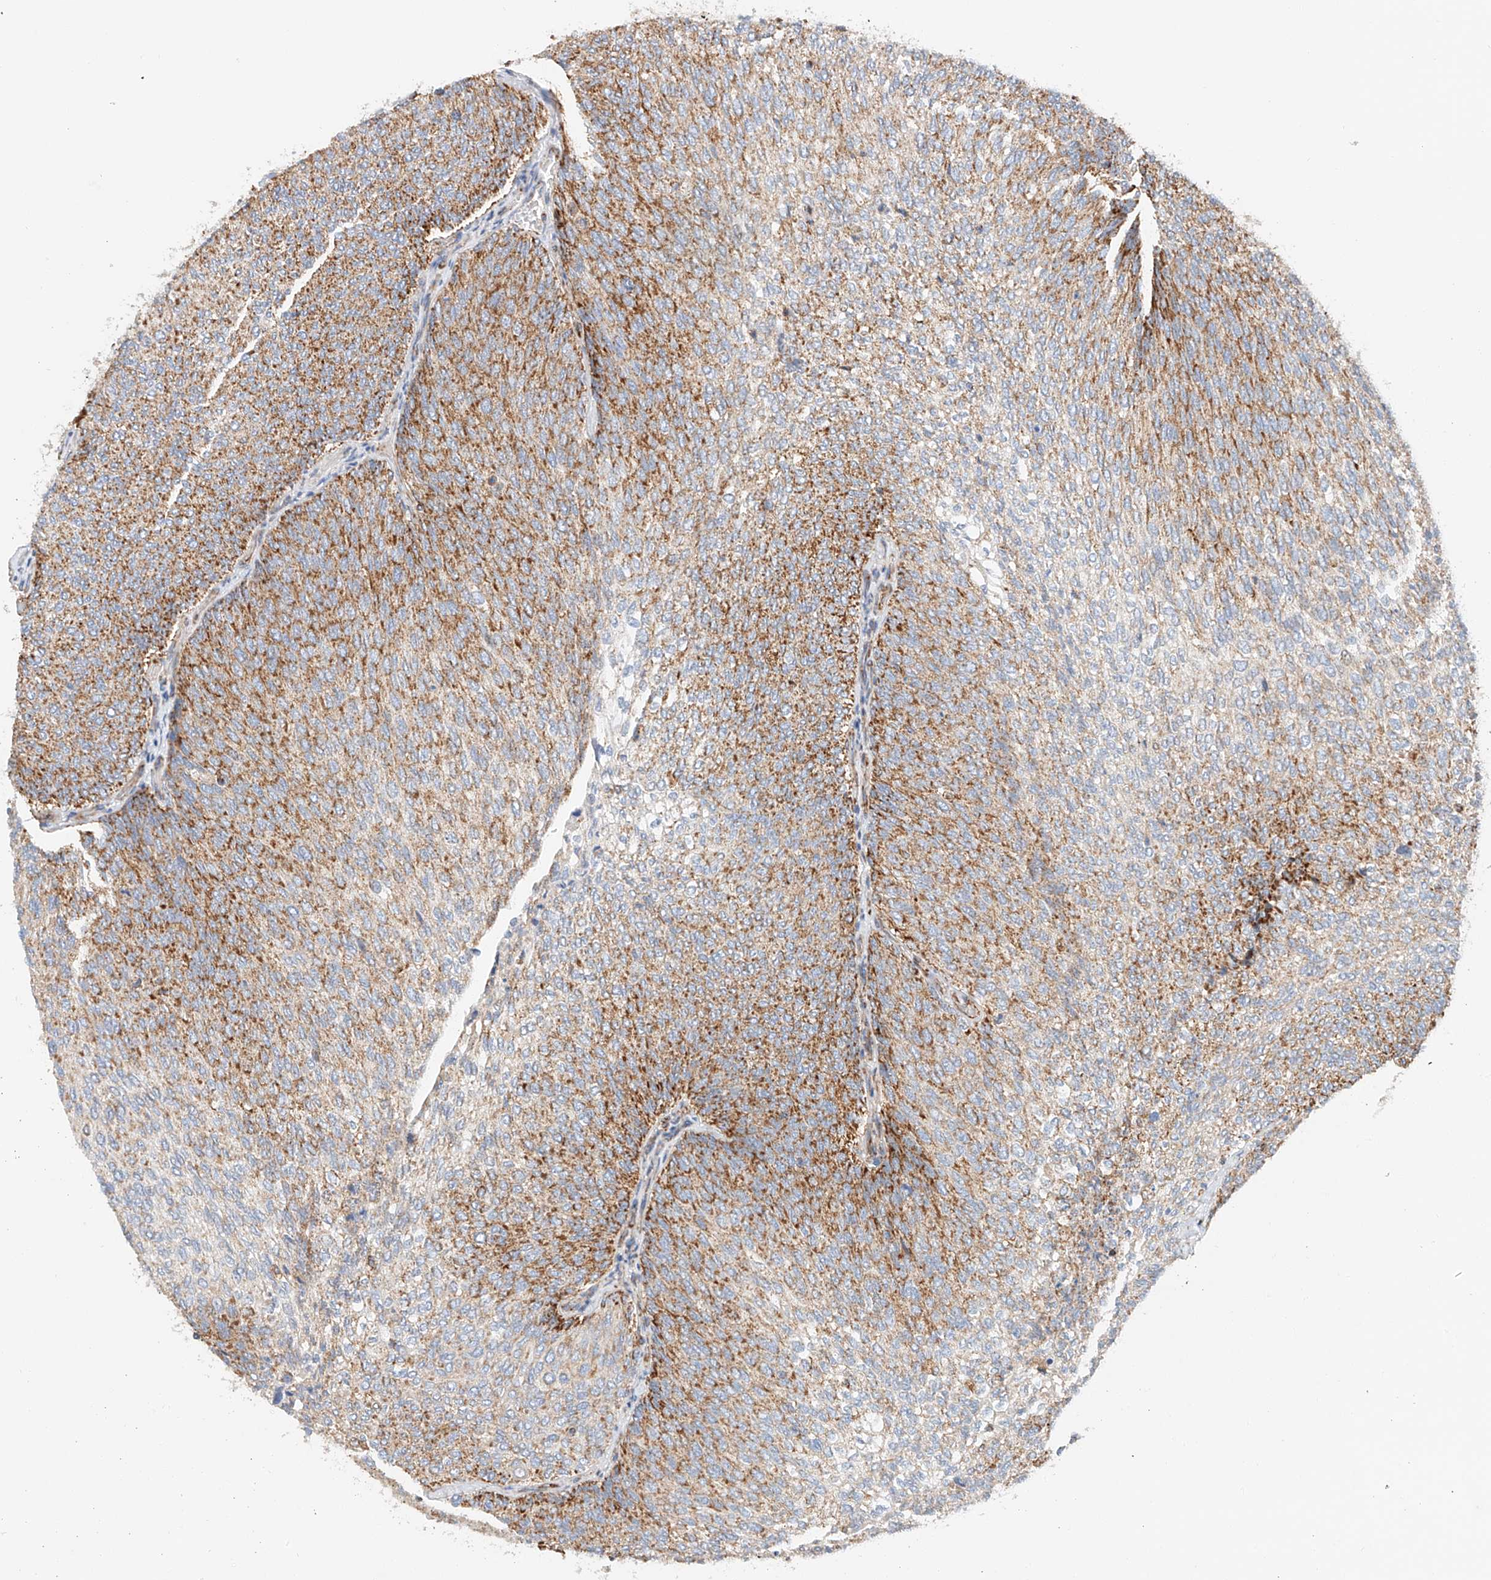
{"staining": {"intensity": "moderate", "quantity": ">75%", "location": "cytoplasmic/membranous"}, "tissue": "urothelial cancer", "cell_type": "Tumor cells", "image_type": "cancer", "snomed": [{"axis": "morphology", "description": "Urothelial carcinoma, Low grade"}, {"axis": "topography", "description": "Urinary bladder"}], "caption": "The photomicrograph displays staining of urothelial cancer, revealing moderate cytoplasmic/membranous protein expression (brown color) within tumor cells.", "gene": "NDUFV3", "patient": {"sex": "female", "age": 79}}